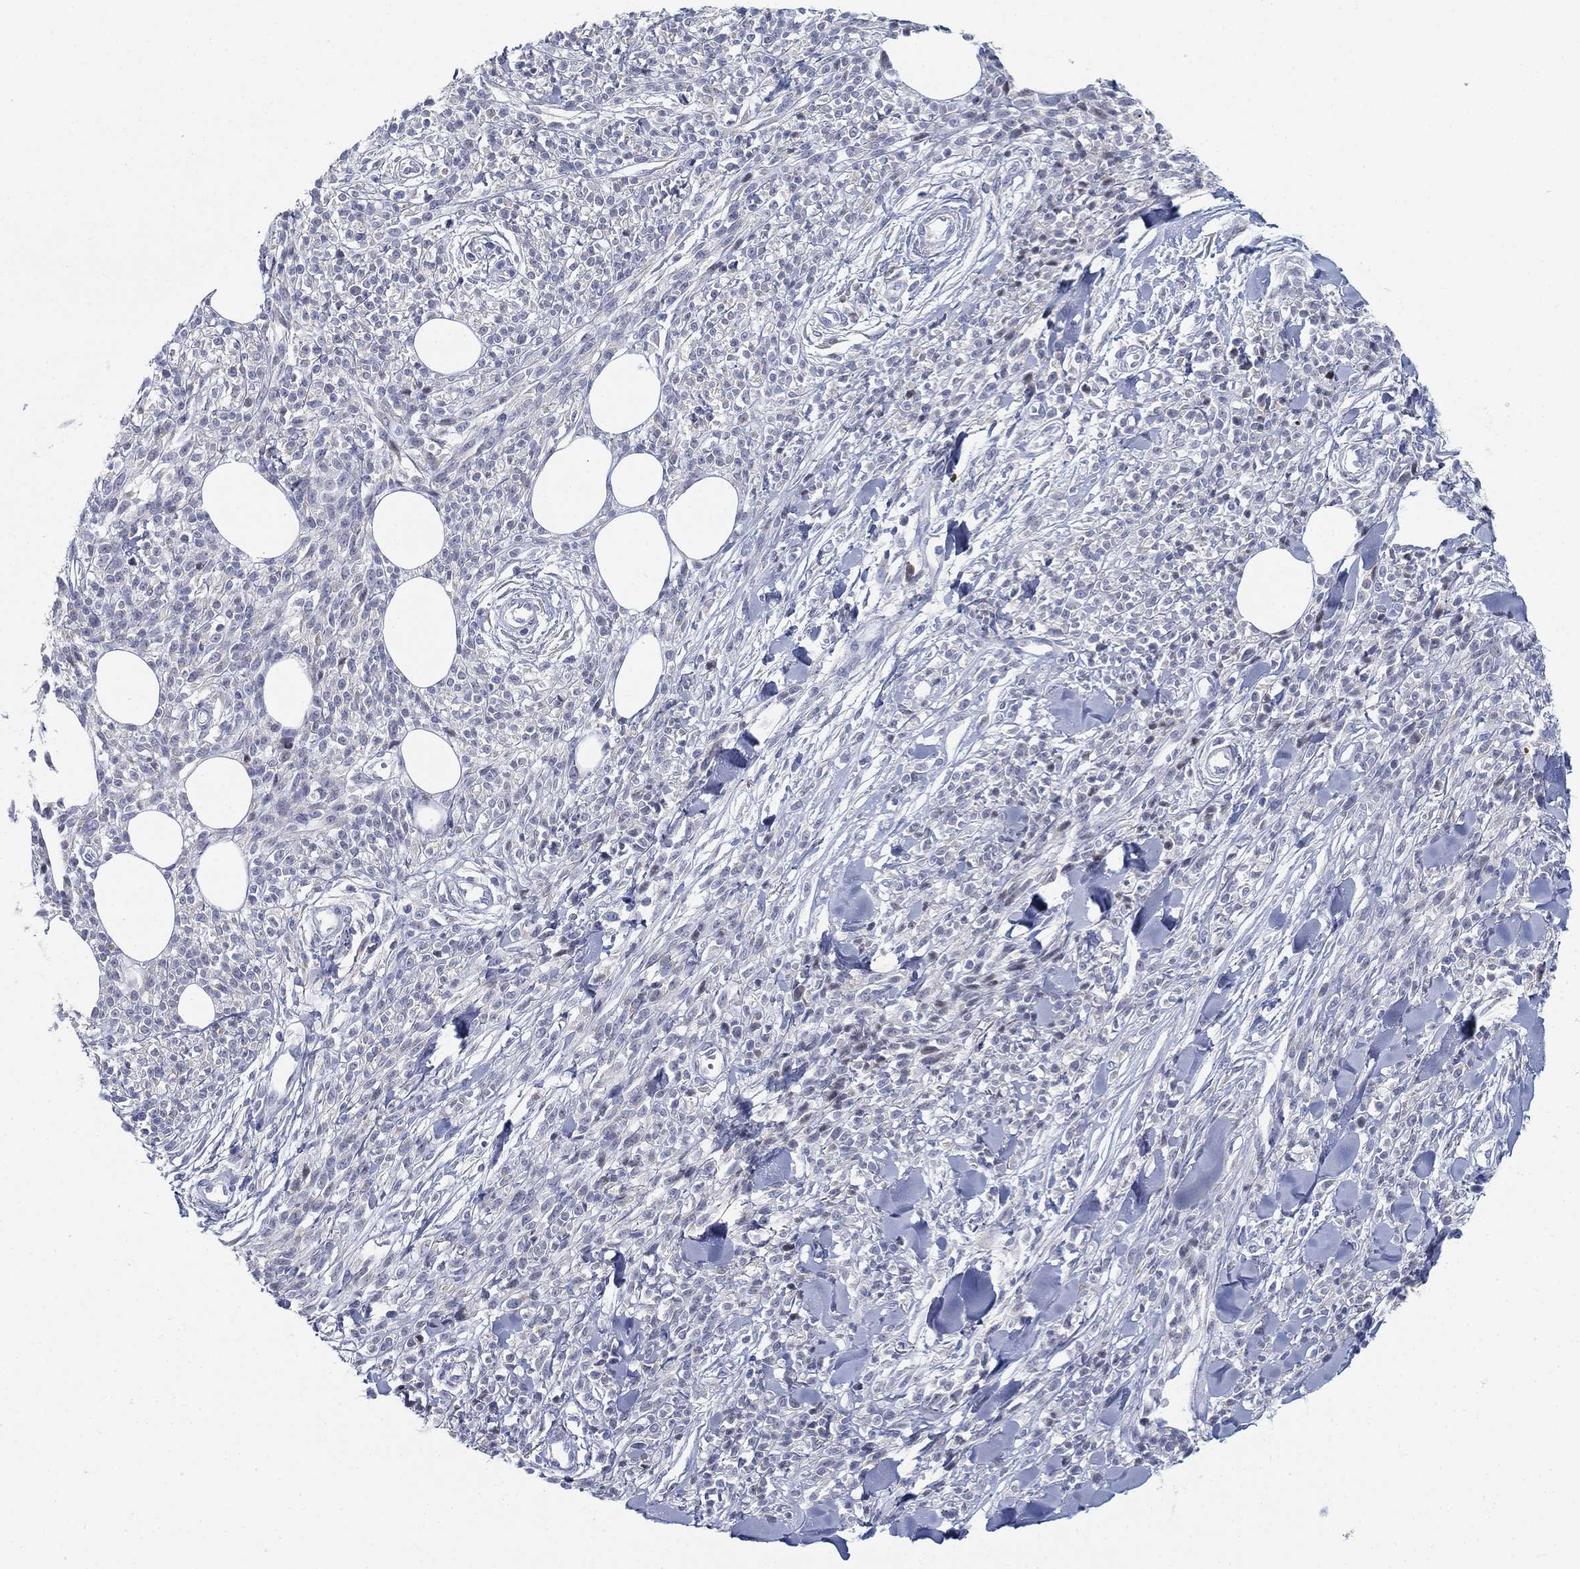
{"staining": {"intensity": "negative", "quantity": "none", "location": "none"}, "tissue": "melanoma", "cell_type": "Tumor cells", "image_type": "cancer", "snomed": [{"axis": "morphology", "description": "Malignant melanoma, NOS"}, {"axis": "topography", "description": "Skin"}, {"axis": "topography", "description": "Skin of trunk"}], "caption": "This is a micrograph of IHC staining of malignant melanoma, which shows no staining in tumor cells.", "gene": "GCNA", "patient": {"sex": "male", "age": 74}}